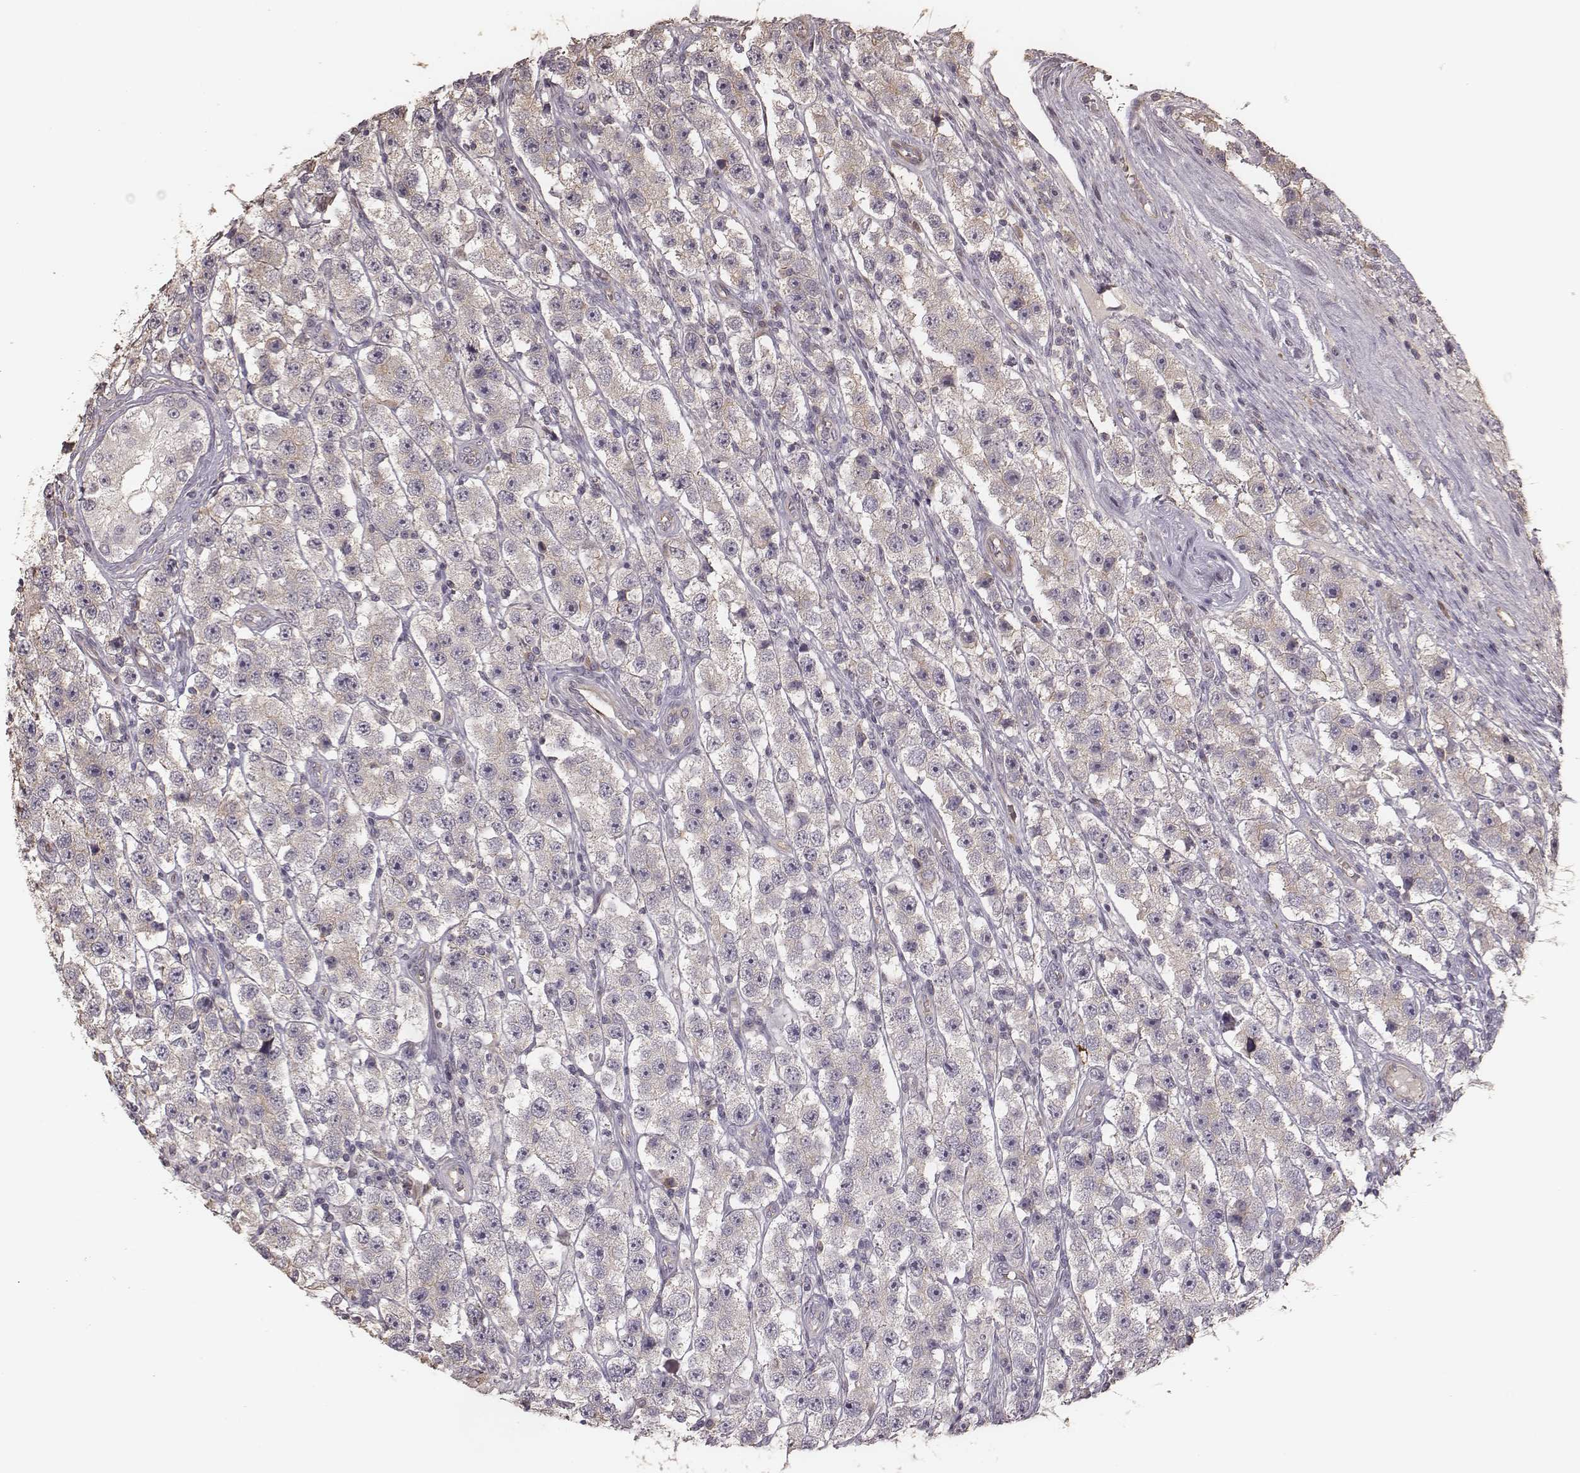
{"staining": {"intensity": "weak", "quantity": ">75%", "location": "cytoplasmic/membranous"}, "tissue": "testis cancer", "cell_type": "Tumor cells", "image_type": "cancer", "snomed": [{"axis": "morphology", "description": "Seminoma, NOS"}, {"axis": "topography", "description": "Testis"}], "caption": "Weak cytoplasmic/membranous protein staining is seen in about >75% of tumor cells in seminoma (testis). (DAB (3,3'-diaminobenzidine) IHC with brightfield microscopy, high magnification).", "gene": "OTOGL", "patient": {"sex": "male", "age": 45}}